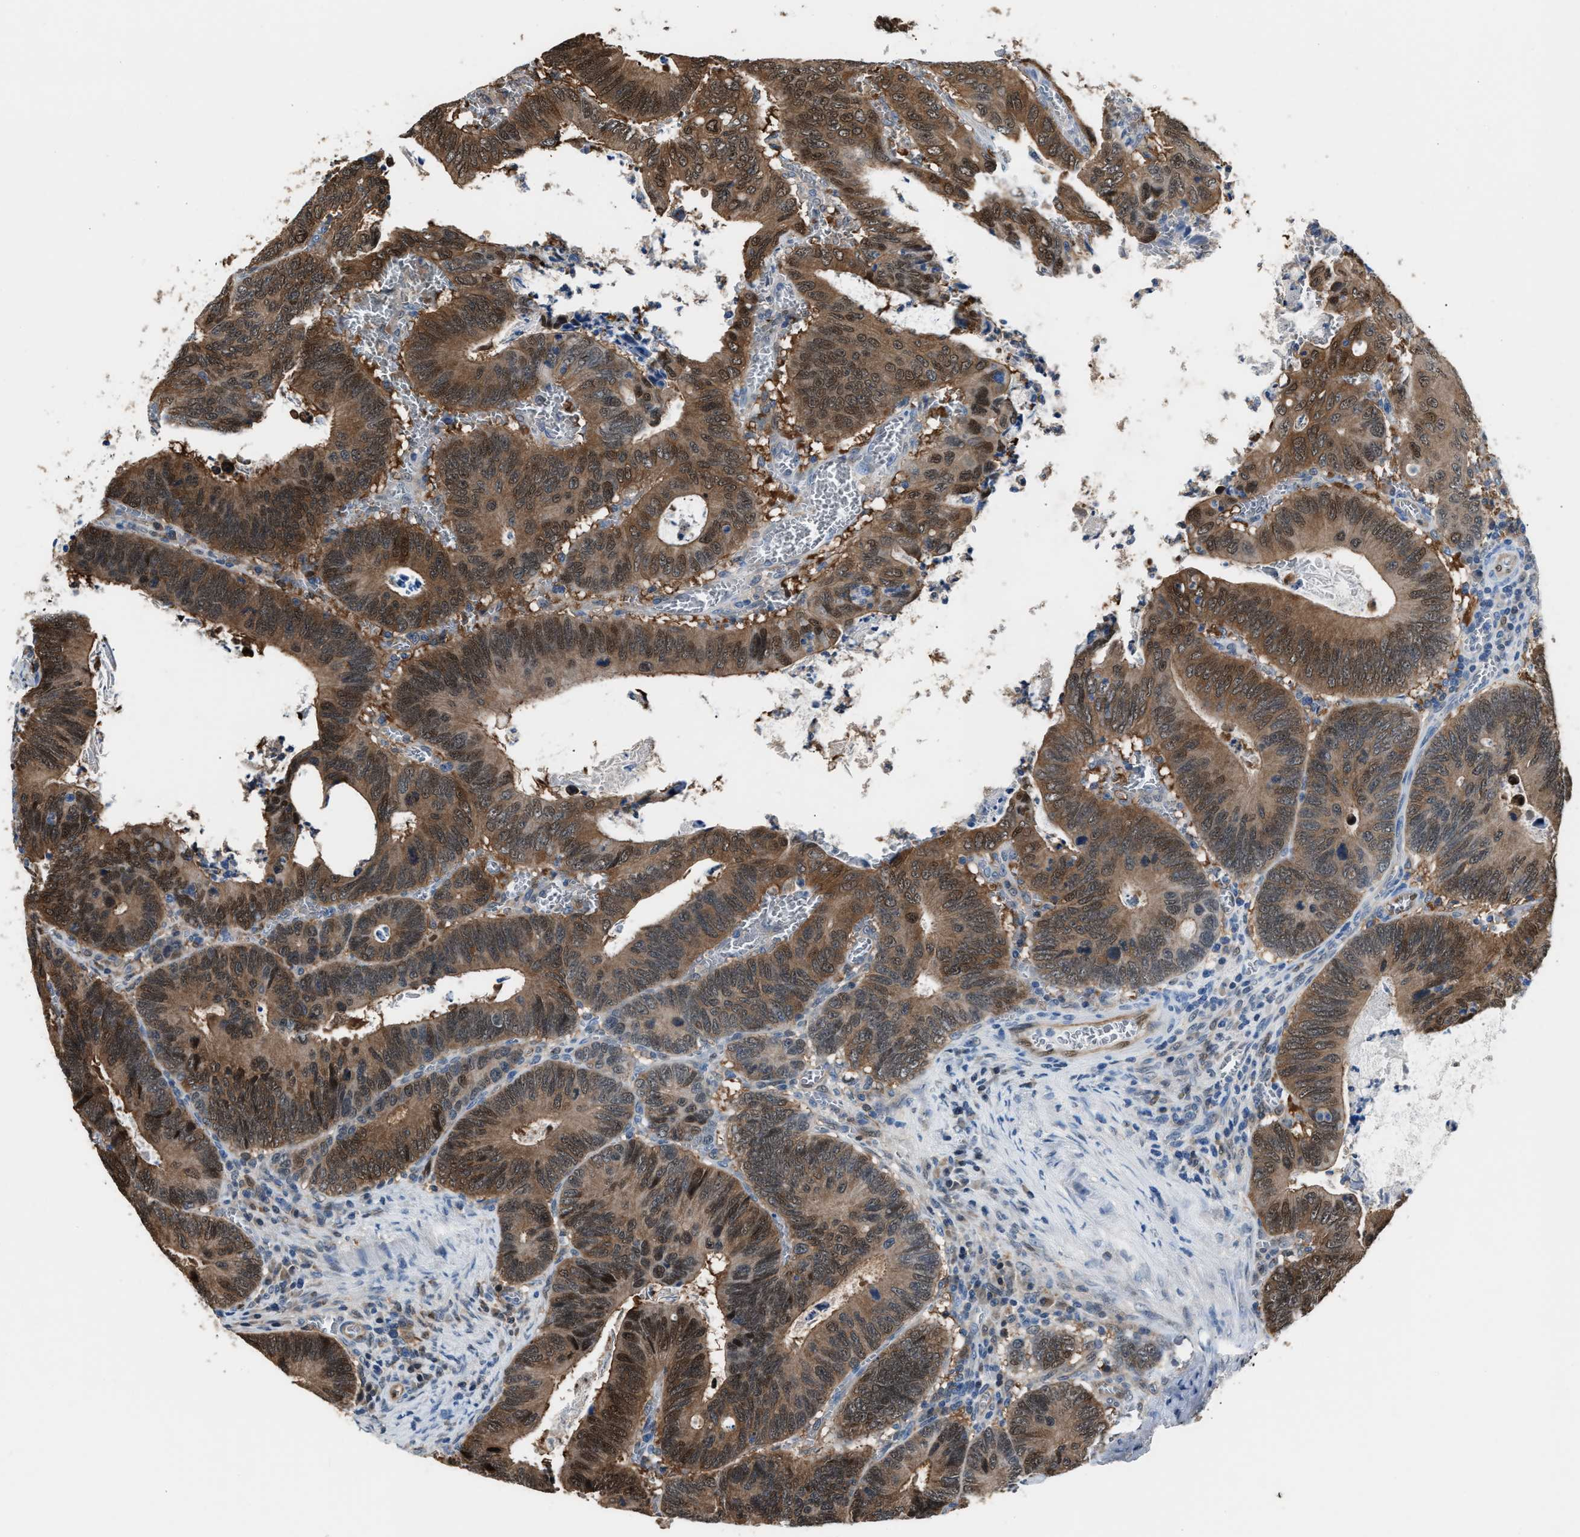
{"staining": {"intensity": "moderate", "quantity": ">75%", "location": "cytoplasmic/membranous,nuclear"}, "tissue": "colorectal cancer", "cell_type": "Tumor cells", "image_type": "cancer", "snomed": [{"axis": "morphology", "description": "Inflammation, NOS"}, {"axis": "morphology", "description": "Adenocarcinoma, NOS"}, {"axis": "topography", "description": "Colon"}], "caption": "Adenocarcinoma (colorectal) stained with a brown dye exhibits moderate cytoplasmic/membranous and nuclear positive positivity in about >75% of tumor cells.", "gene": "PPA1", "patient": {"sex": "male", "age": 72}}